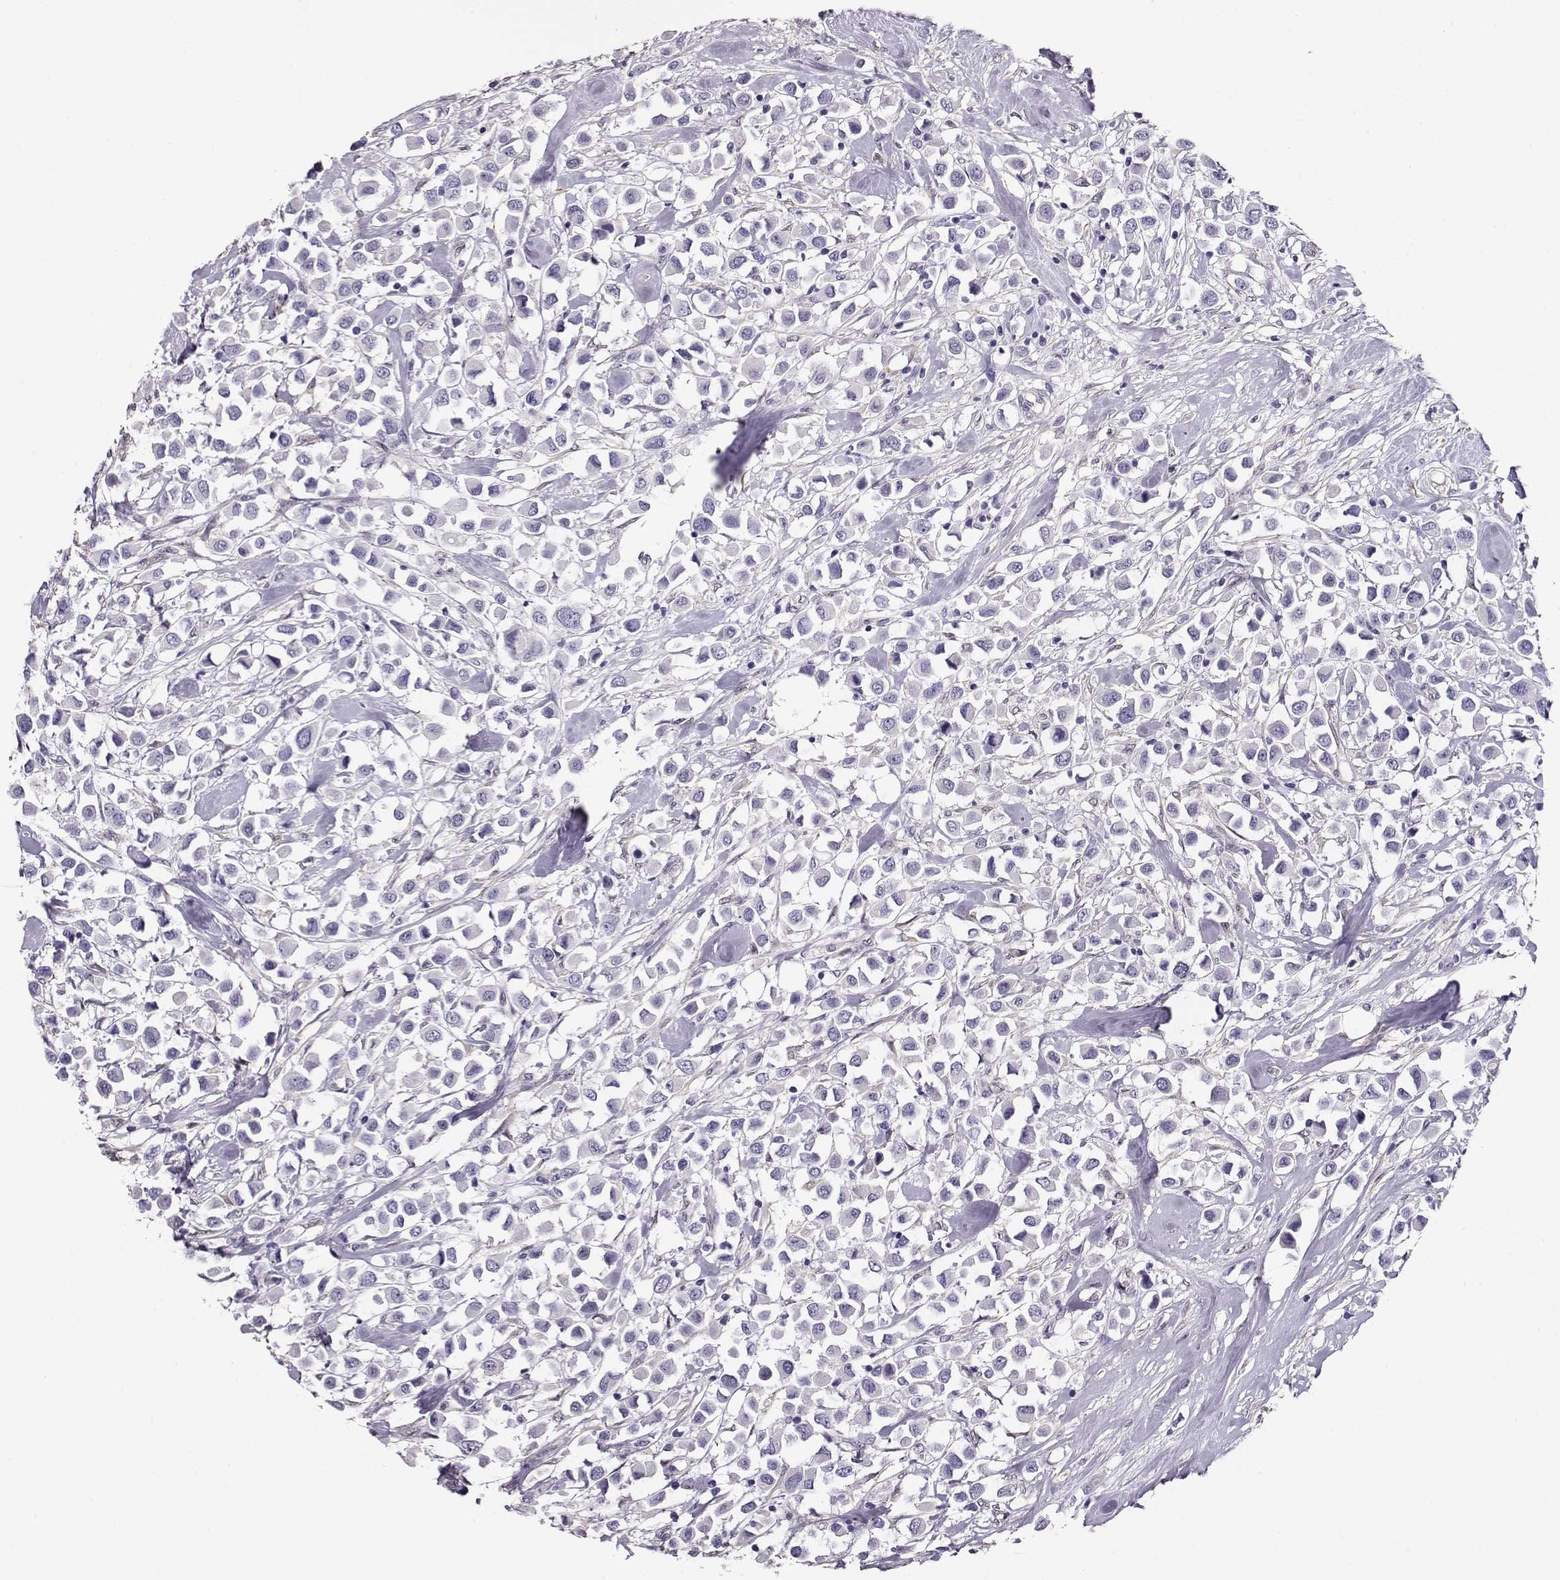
{"staining": {"intensity": "negative", "quantity": "none", "location": "none"}, "tissue": "breast cancer", "cell_type": "Tumor cells", "image_type": "cancer", "snomed": [{"axis": "morphology", "description": "Duct carcinoma"}, {"axis": "topography", "description": "Breast"}], "caption": "Breast intraductal carcinoma stained for a protein using immunohistochemistry reveals no positivity tumor cells.", "gene": "CCR8", "patient": {"sex": "female", "age": 61}}